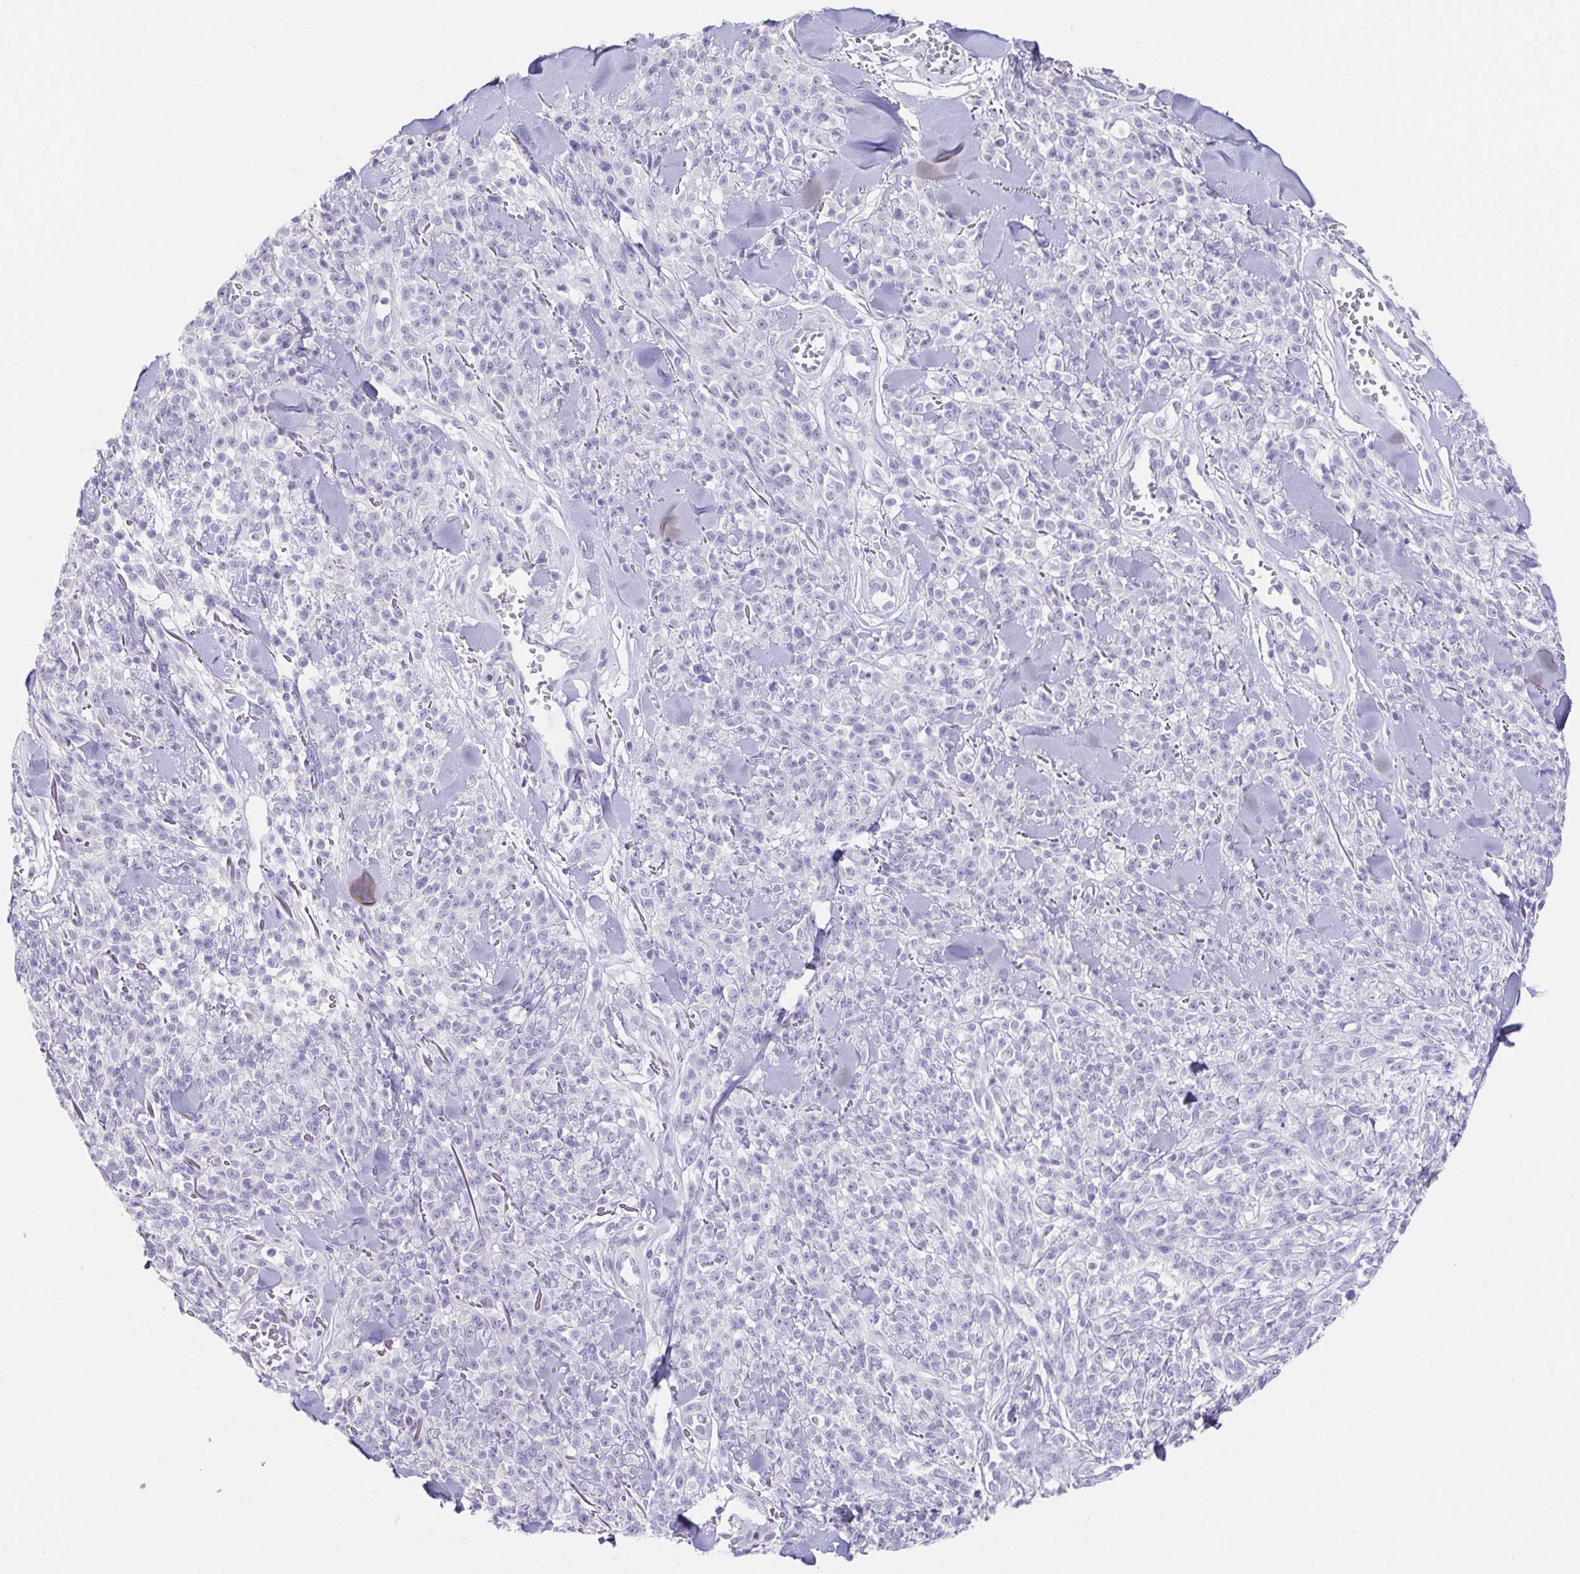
{"staining": {"intensity": "negative", "quantity": "none", "location": "none"}, "tissue": "melanoma", "cell_type": "Tumor cells", "image_type": "cancer", "snomed": [{"axis": "morphology", "description": "Malignant melanoma, NOS"}, {"axis": "topography", "description": "Skin"}, {"axis": "topography", "description": "Skin of trunk"}], "caption": "The histopathology image displays no staining of tumor cells in melanoma.", "gene": "HDGFL1", "patient": {"sex": "male", "age": 74}}